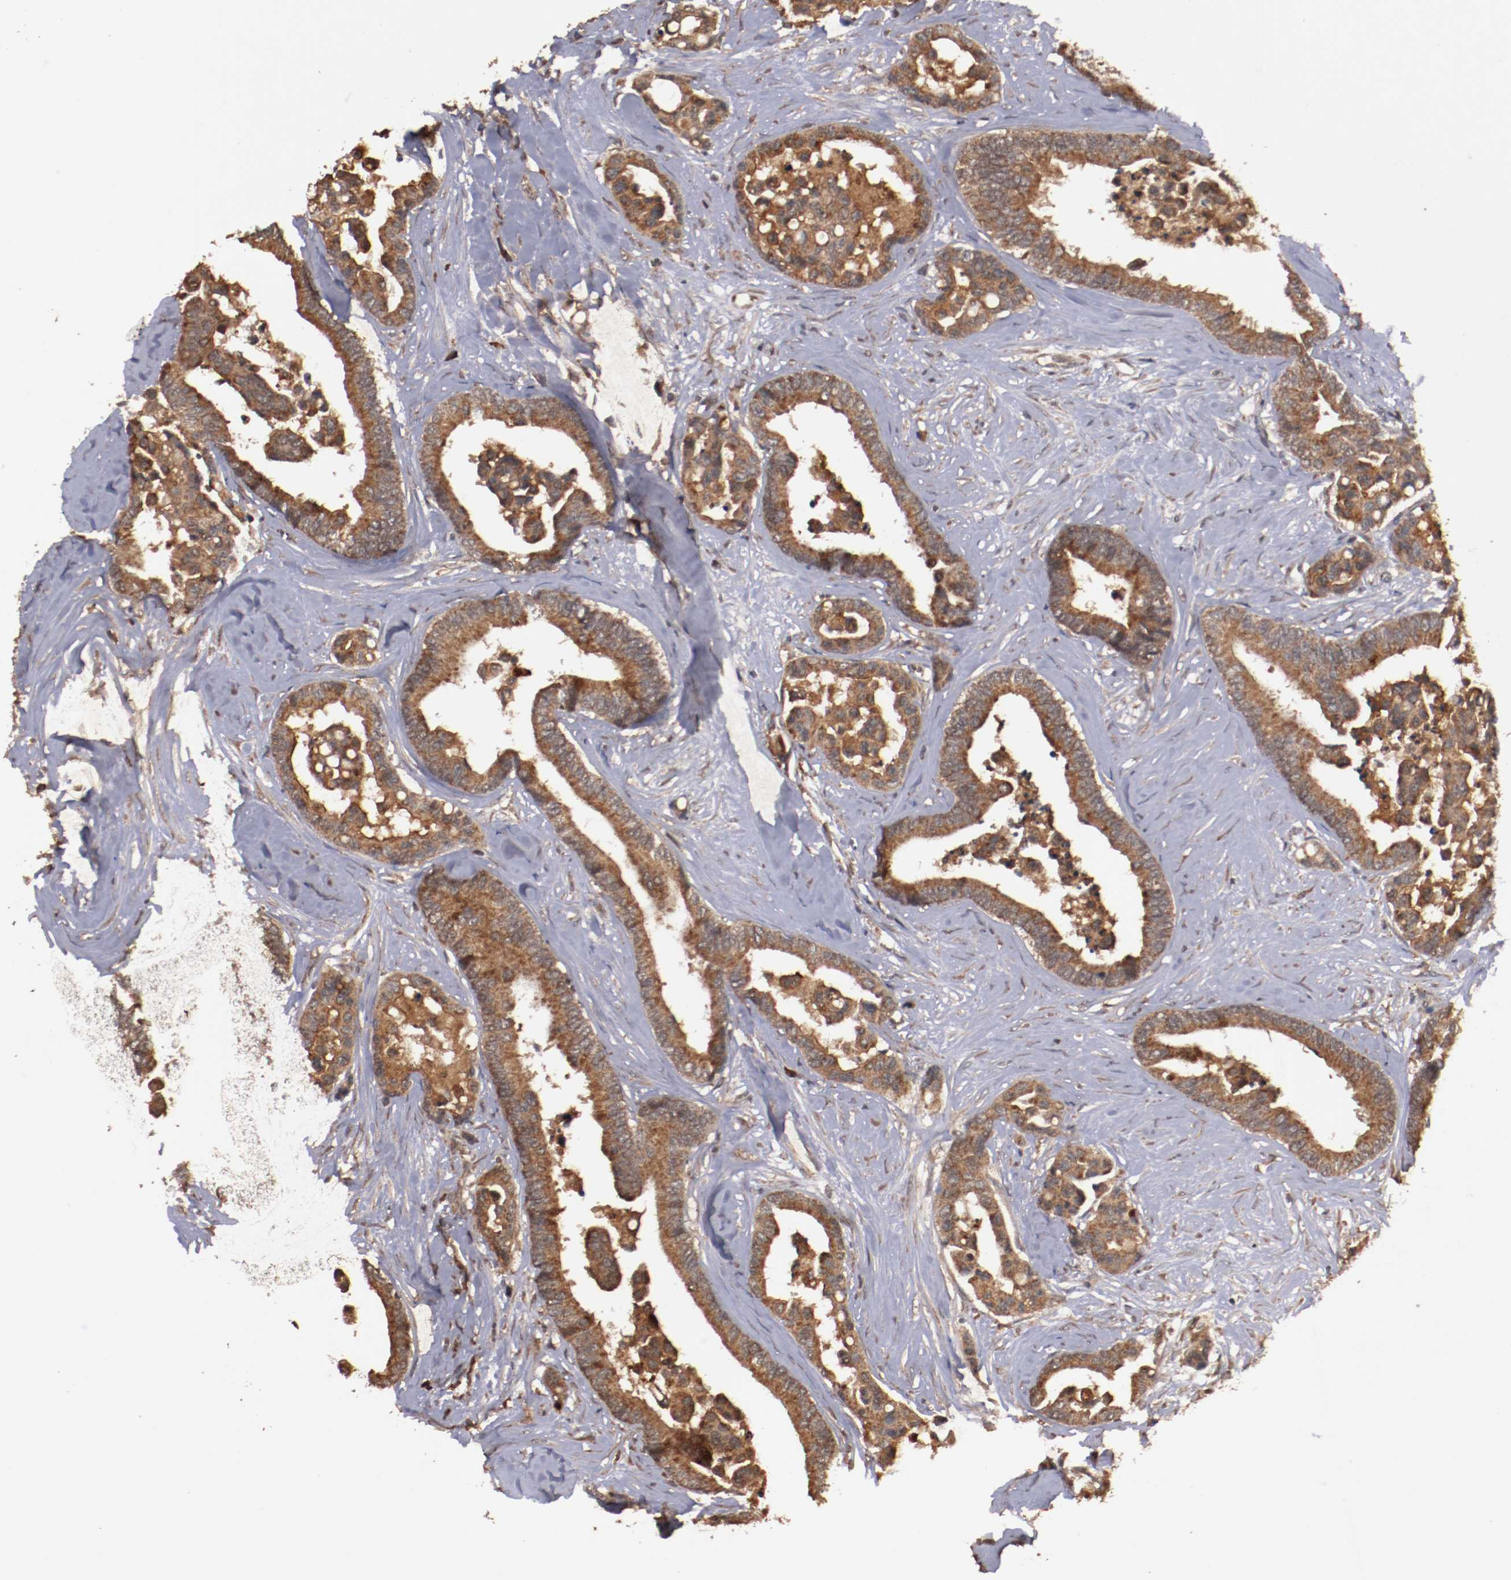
{"staining": {"intensity": "strong", "quantity": ">75%", "location": "cytoplasmic/membranous"}, "tissue": "colorectal cancer", "cell_type": "Tumor cells", "image_type": "cancer", "snomed": [{"axis": "morphology", "description": "Adenocarcinoma, NOS"}, {"axis": "topography", "description": "Colon"}], "caption": "An immunohistochemistry histopathology image of neoplastic tissue is shown. Protein staining in brown shows strong cytoplasmic/membranous positivity in colorectal cancer (adenocarcinoma) within tumor cells.", "gene": "TENM1", "patient": {"sex": "male", "age": 82}}